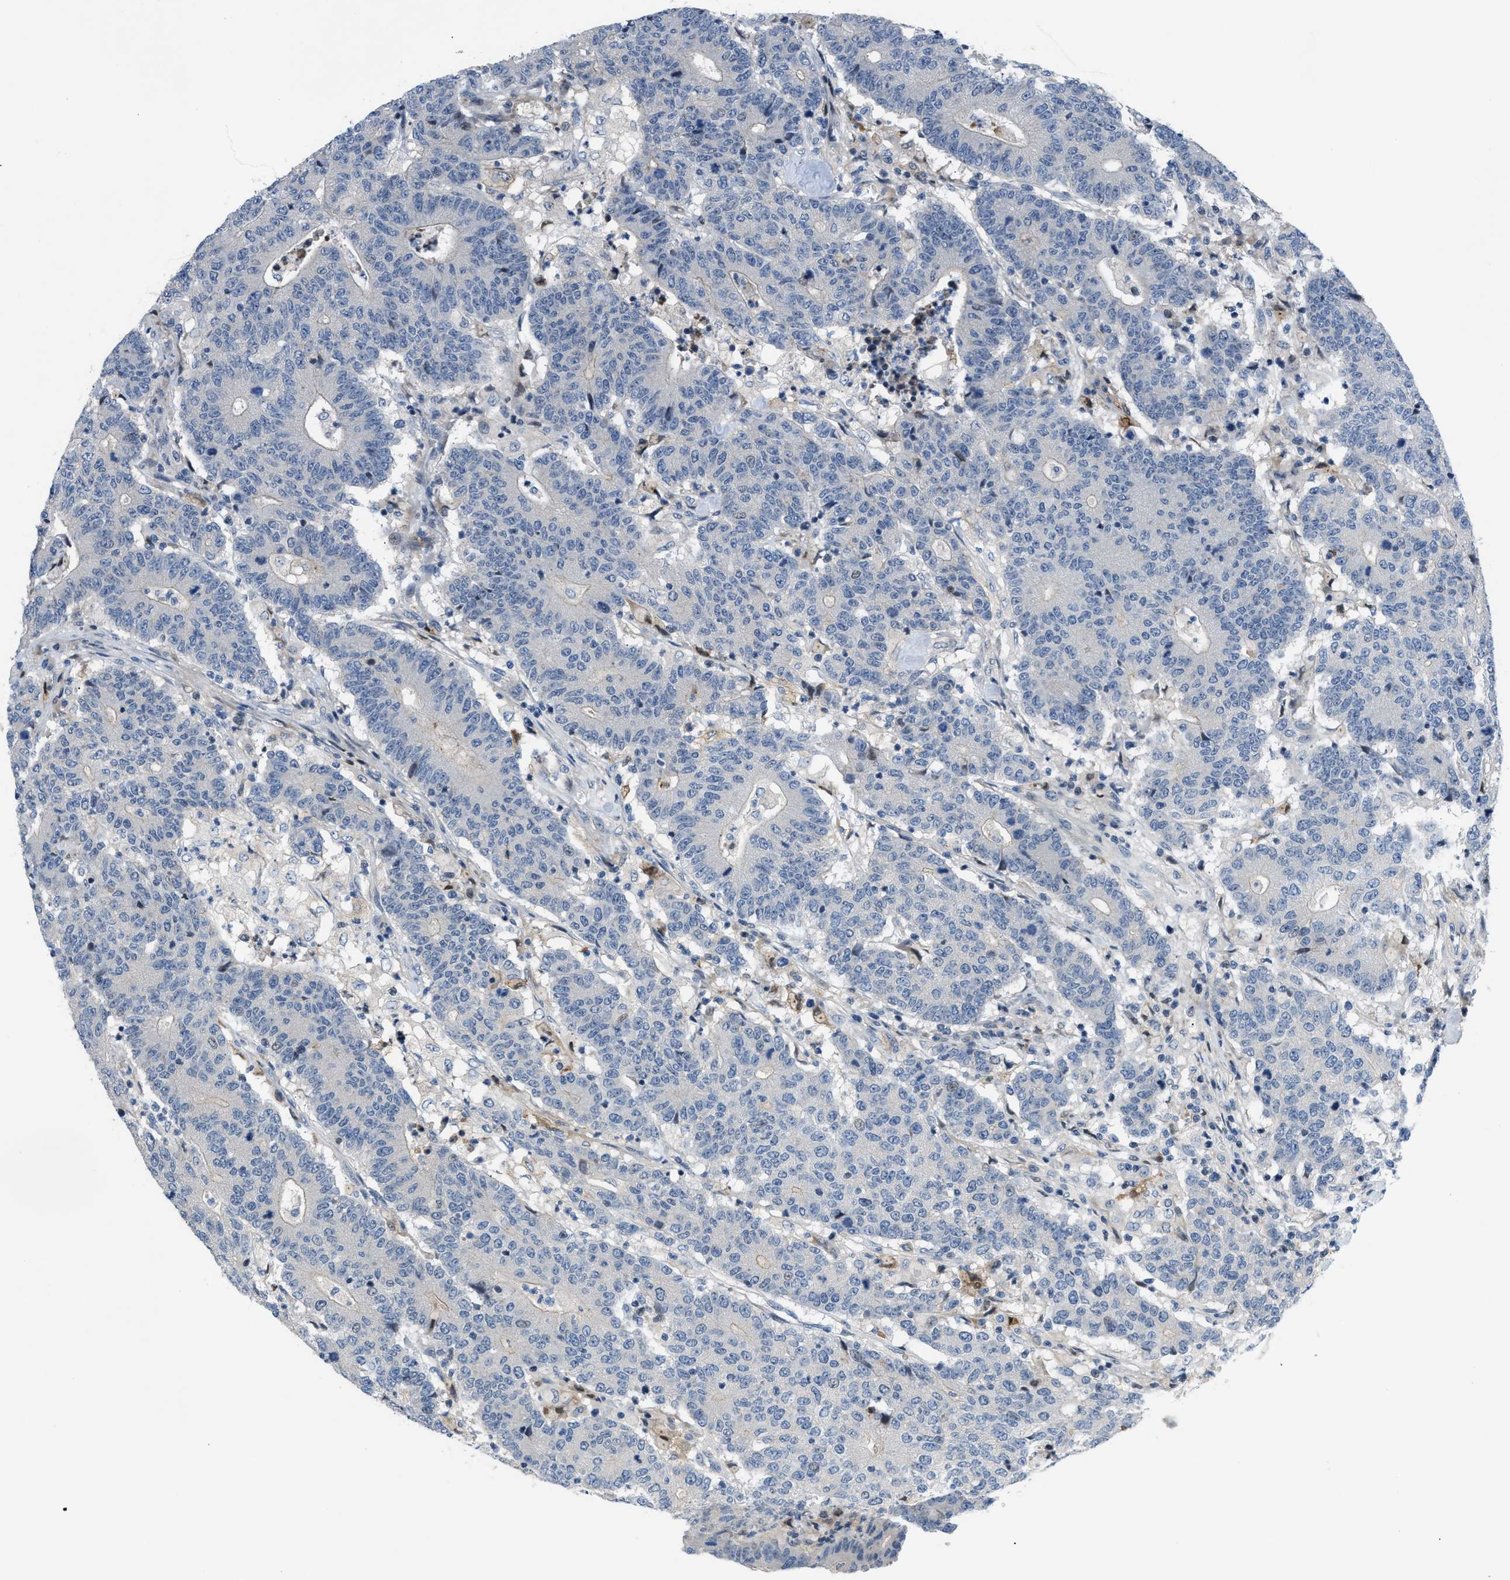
{"staining": {"intensity": "negative", "quantity": "none", "location": "none"}, "tissue": "colorectal cancer", "cell_type": "Tumor cells", "image_type": "cancer", "snomed": [{"axis": "morphology", "description": "Normal tissue, NOS"}, {"axis": "morphology", "description": "Adenocarcinoma, NOS"}, {"axis": "topography", "description": "Colon"}], "caption": "The image shows no staining of tumor cells in colorectal adenocarcinoma. The staining was performed using DAB to visualize the protein expression in brown, while the nuclei were stained in blue with hematoxylin (Magnification: 20x).", "gene": "FDCSP", "patient": {"sex": "female", "age": 75}}